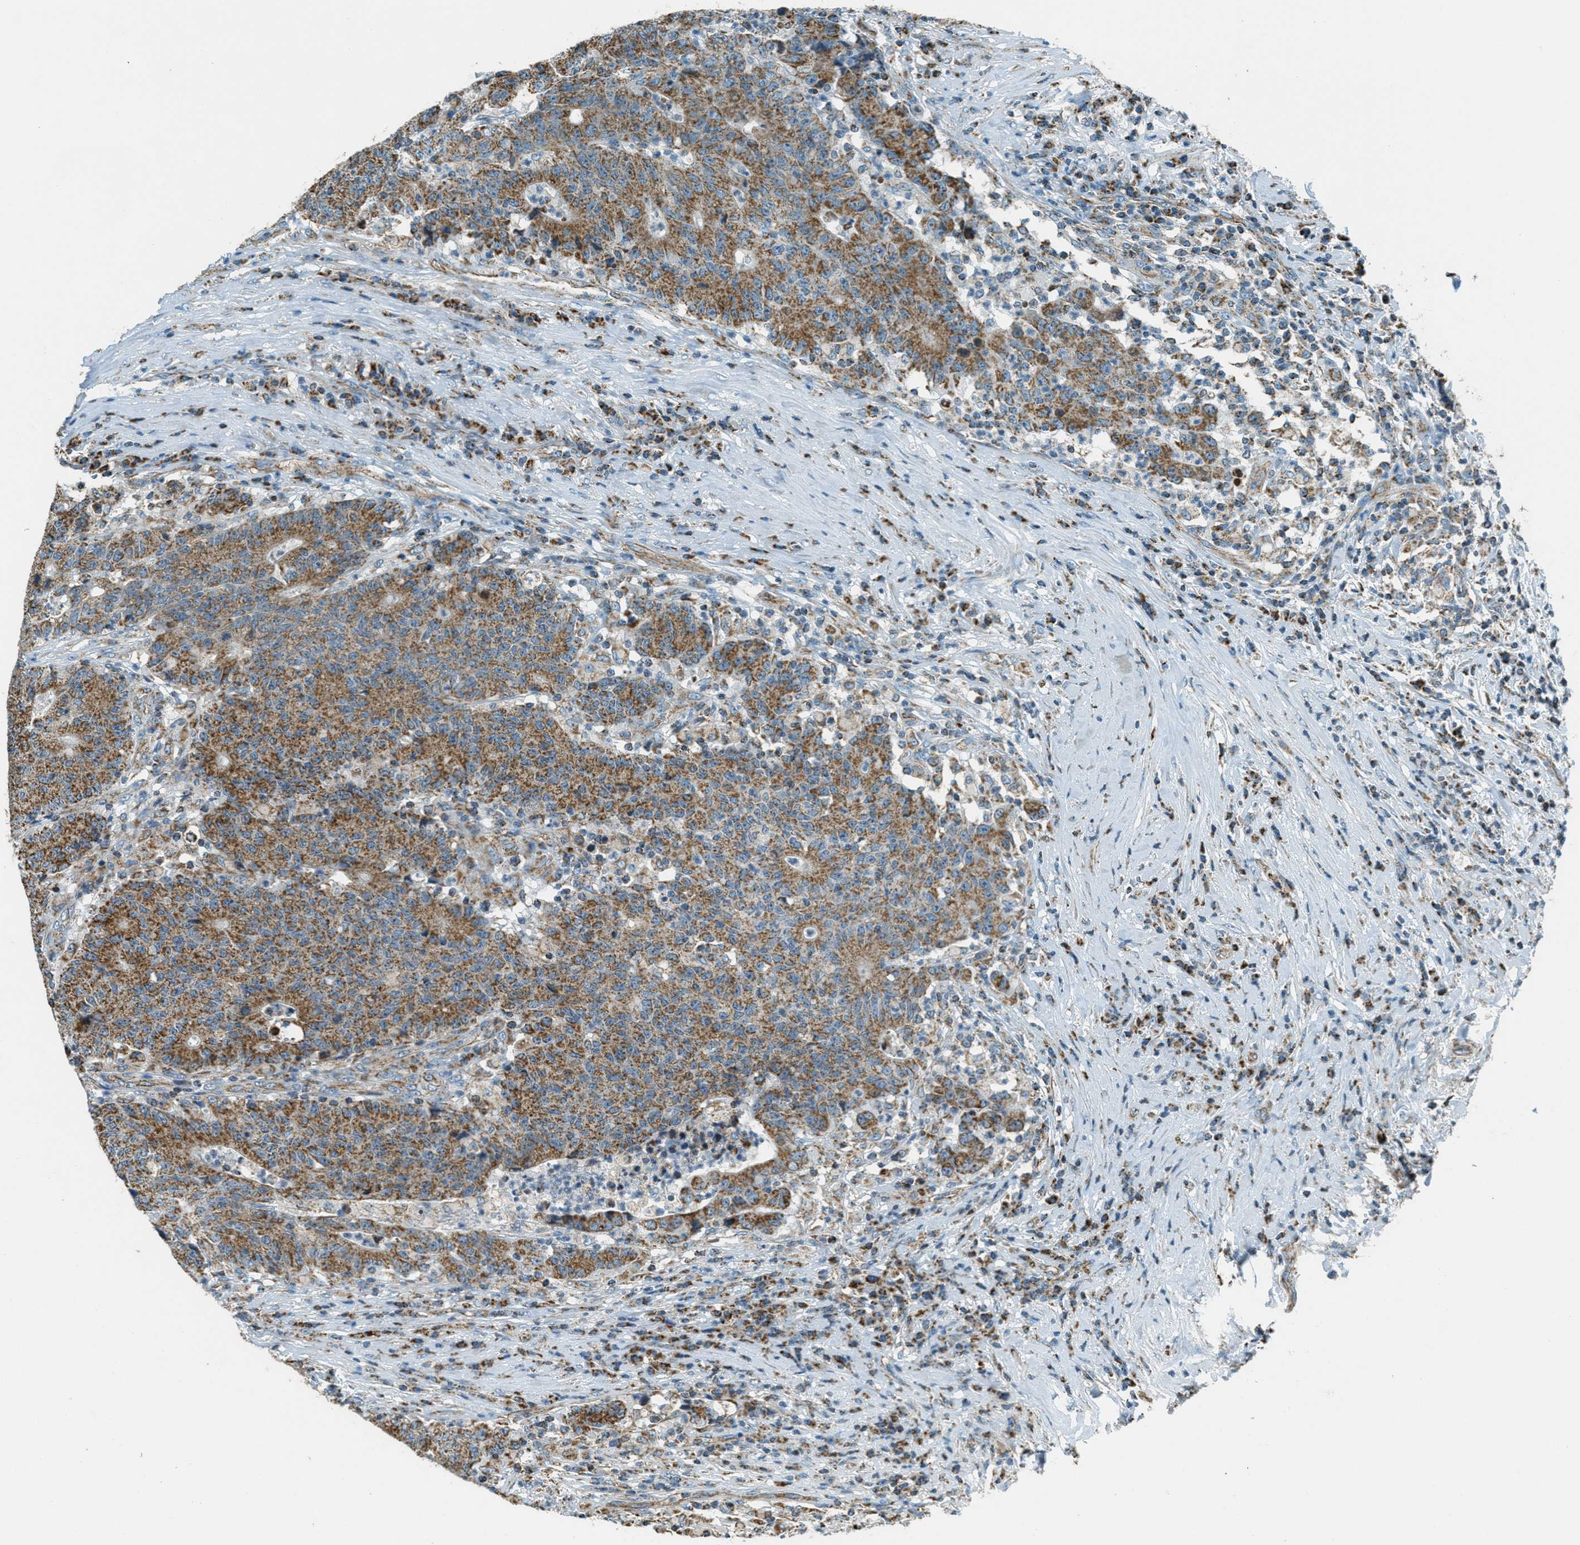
{"staining": {"intensity": "moderate", "quantity": ">75%", "location": "cytoplasmic/membranous"}, "tissue": "colorectal cancer", "cell_type": "Tumor cells", "image_type": "cancer", "snomed": [{"axis": "morphology", "description": "Normal tissue, NOS"}, {"axis": "morphology", "description": "Adenocarcinoma, NOS"}, {"axis": "topography", "description": "Colon"}], "caption": "This is a micrograph of immunohistochemistry (IHC) staining of colorectal cancer, which shows moderate expression in the cytoplasmic/membranous of tumor cells.", "gene": "CHST15", "patient": {"sex": "female", "age": 75}}